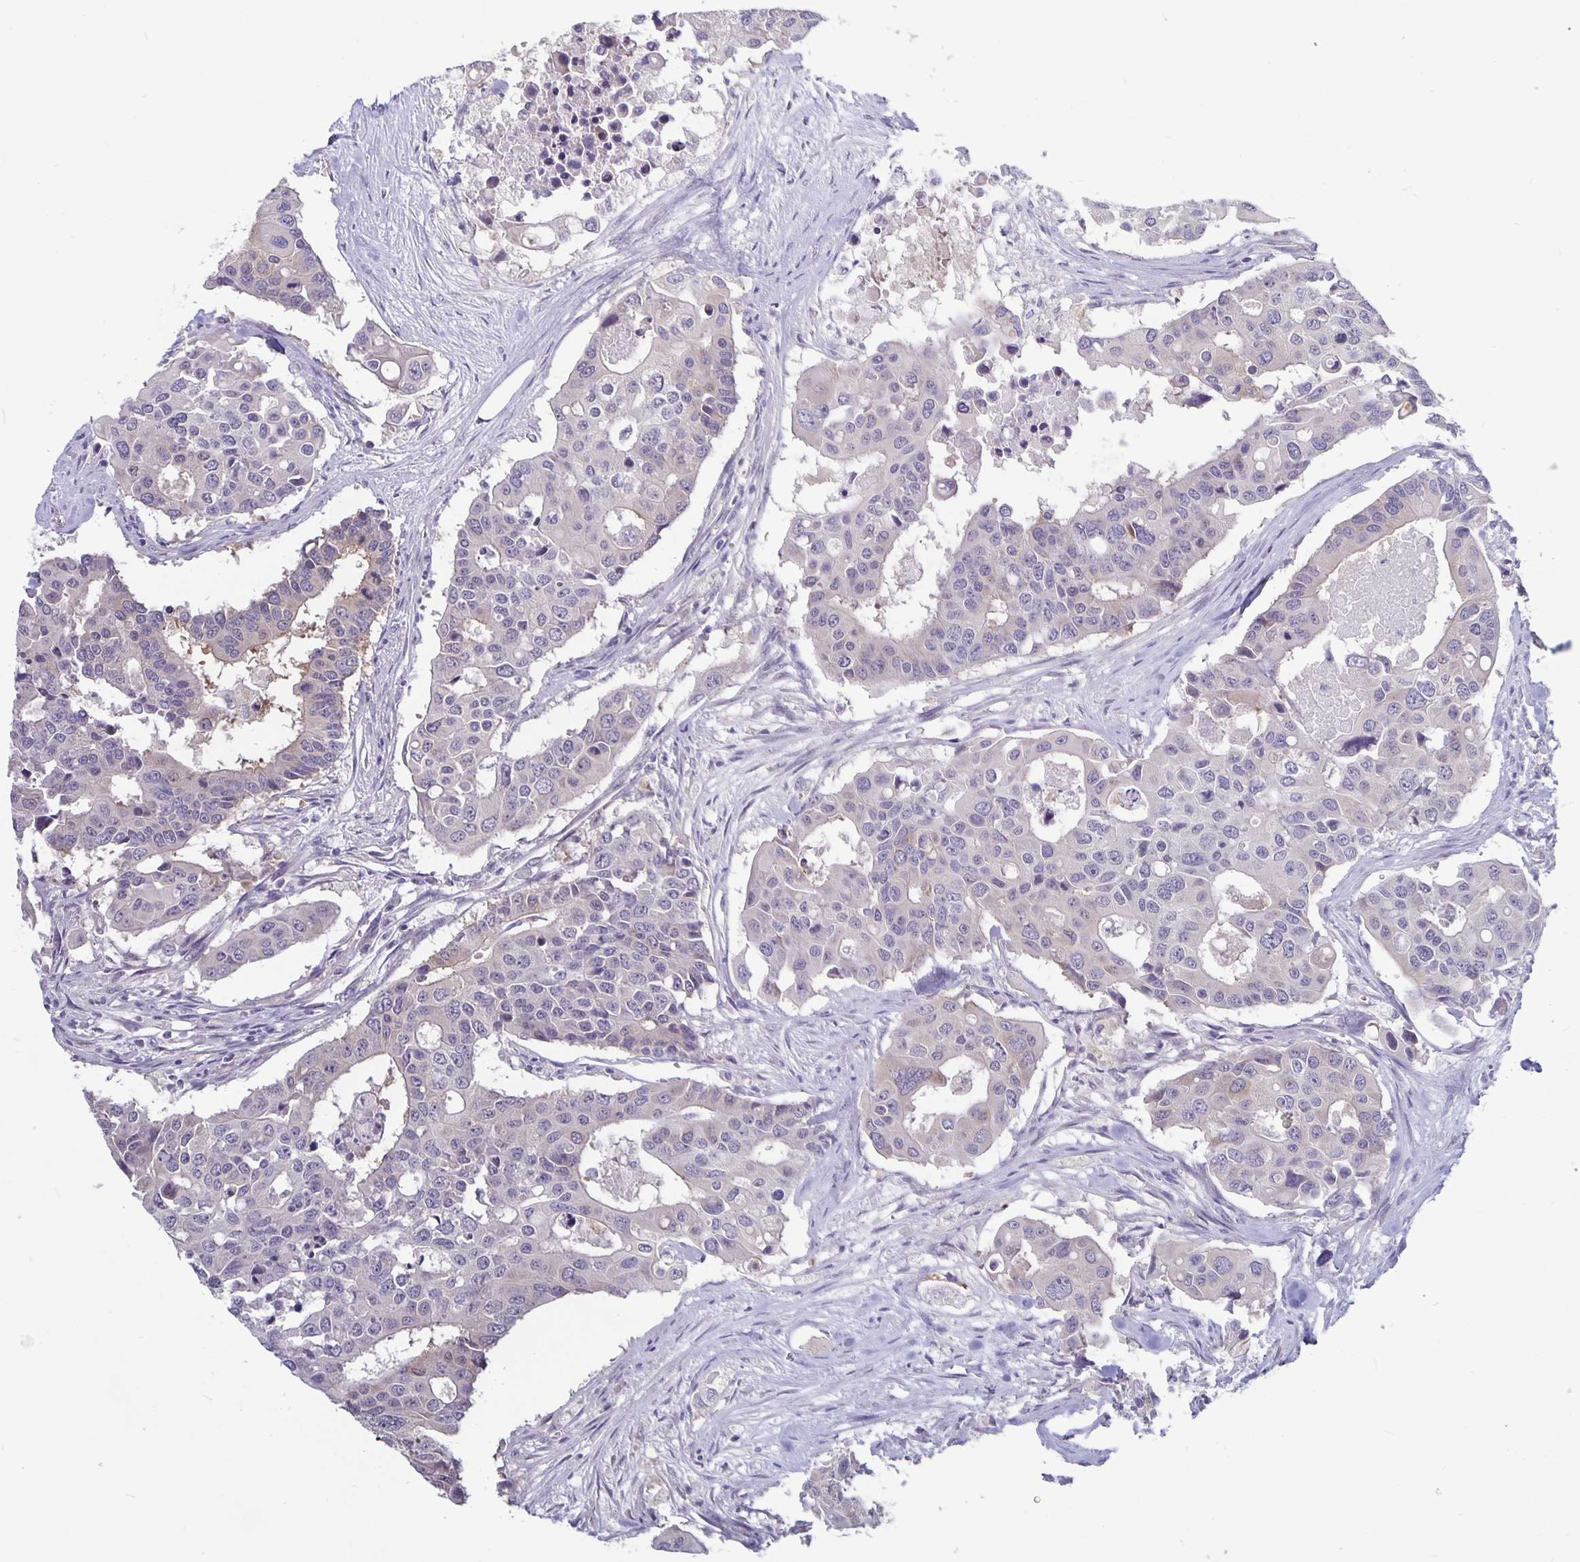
{"staining": {"intensity": "negative", "quantity": "none", "location": "none"}, "tissue": "colorectal cancer", "cell_type": "Tumor cells", "image_type": "cancer", "snomed": [{"axis": "morphology", "description": "Adenocarcinoma, NOS"}, {"axis": "topography", "description": "Colon"}], "caption": "Immunohistochemistry (IHC) of human colorectal adenocarcinoma reveals no expression in tumor cells. (Immunohistochemistry (IHC), brightfield microscopy, high magnification).", "gene": "PLCB3", "patient": {"sex": "male", "age": 77}}